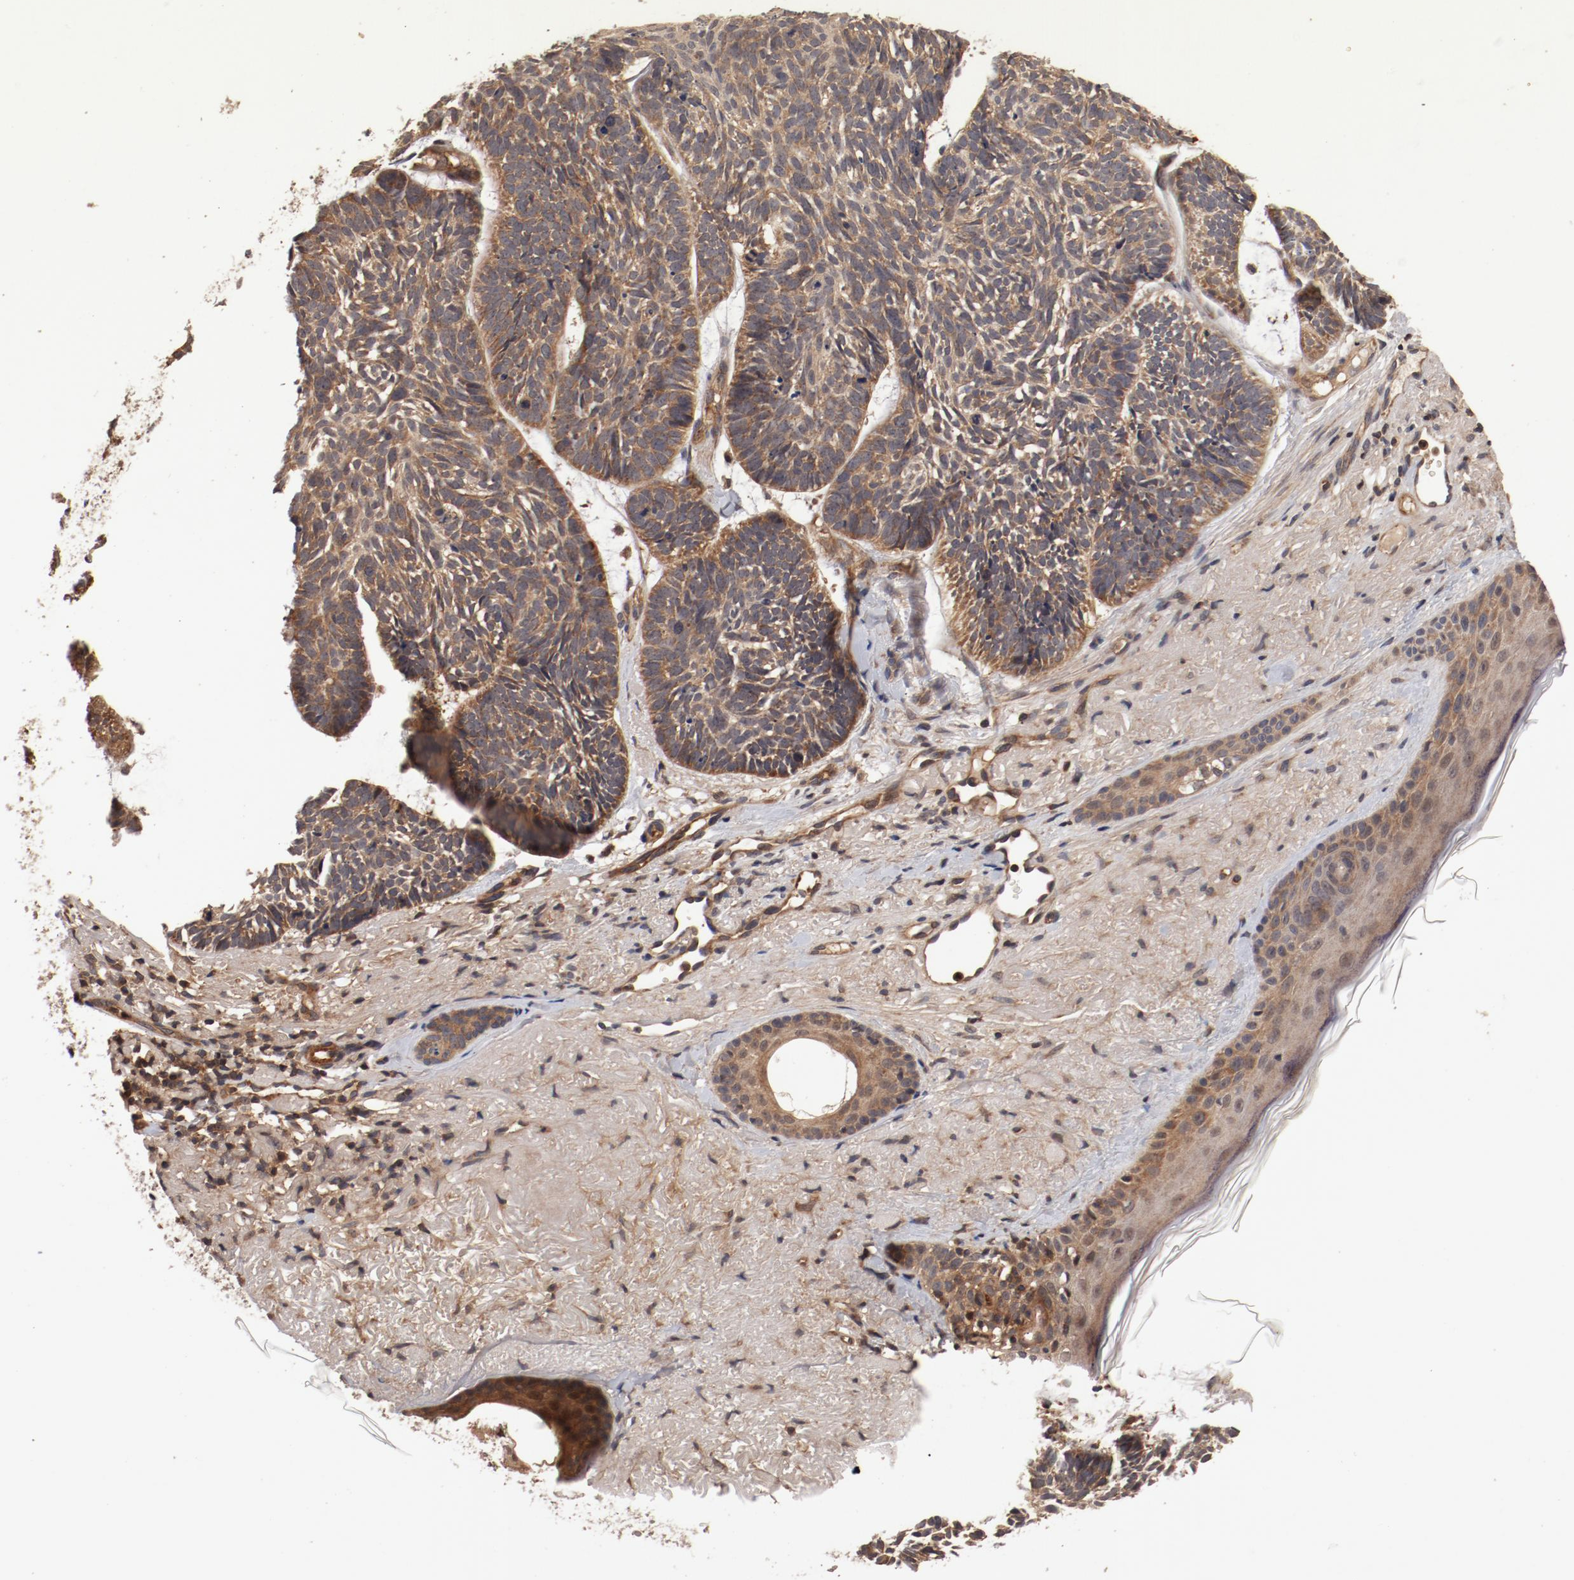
{"staining": {"intensity": "moderate", "quantity": ">75%", "location": "cytoplasmic/membranous"}, "tissue": "skin cancer", "cell_type": "Tumor cells", "image_type": "cancer", "snomed": [{"axis": "morphology", "description": "Basal cell carcinoma"}, {"axis": "topography", "description": "Skin"}], "caption": "Human skin basal cell carcinoma stained with a brown dye displays moderate cytoplasmic/membranous positive staining in approximately >75% of tumor cells.", "gene": "GUF1", "patient": {"sex": "female", "age": 87}}